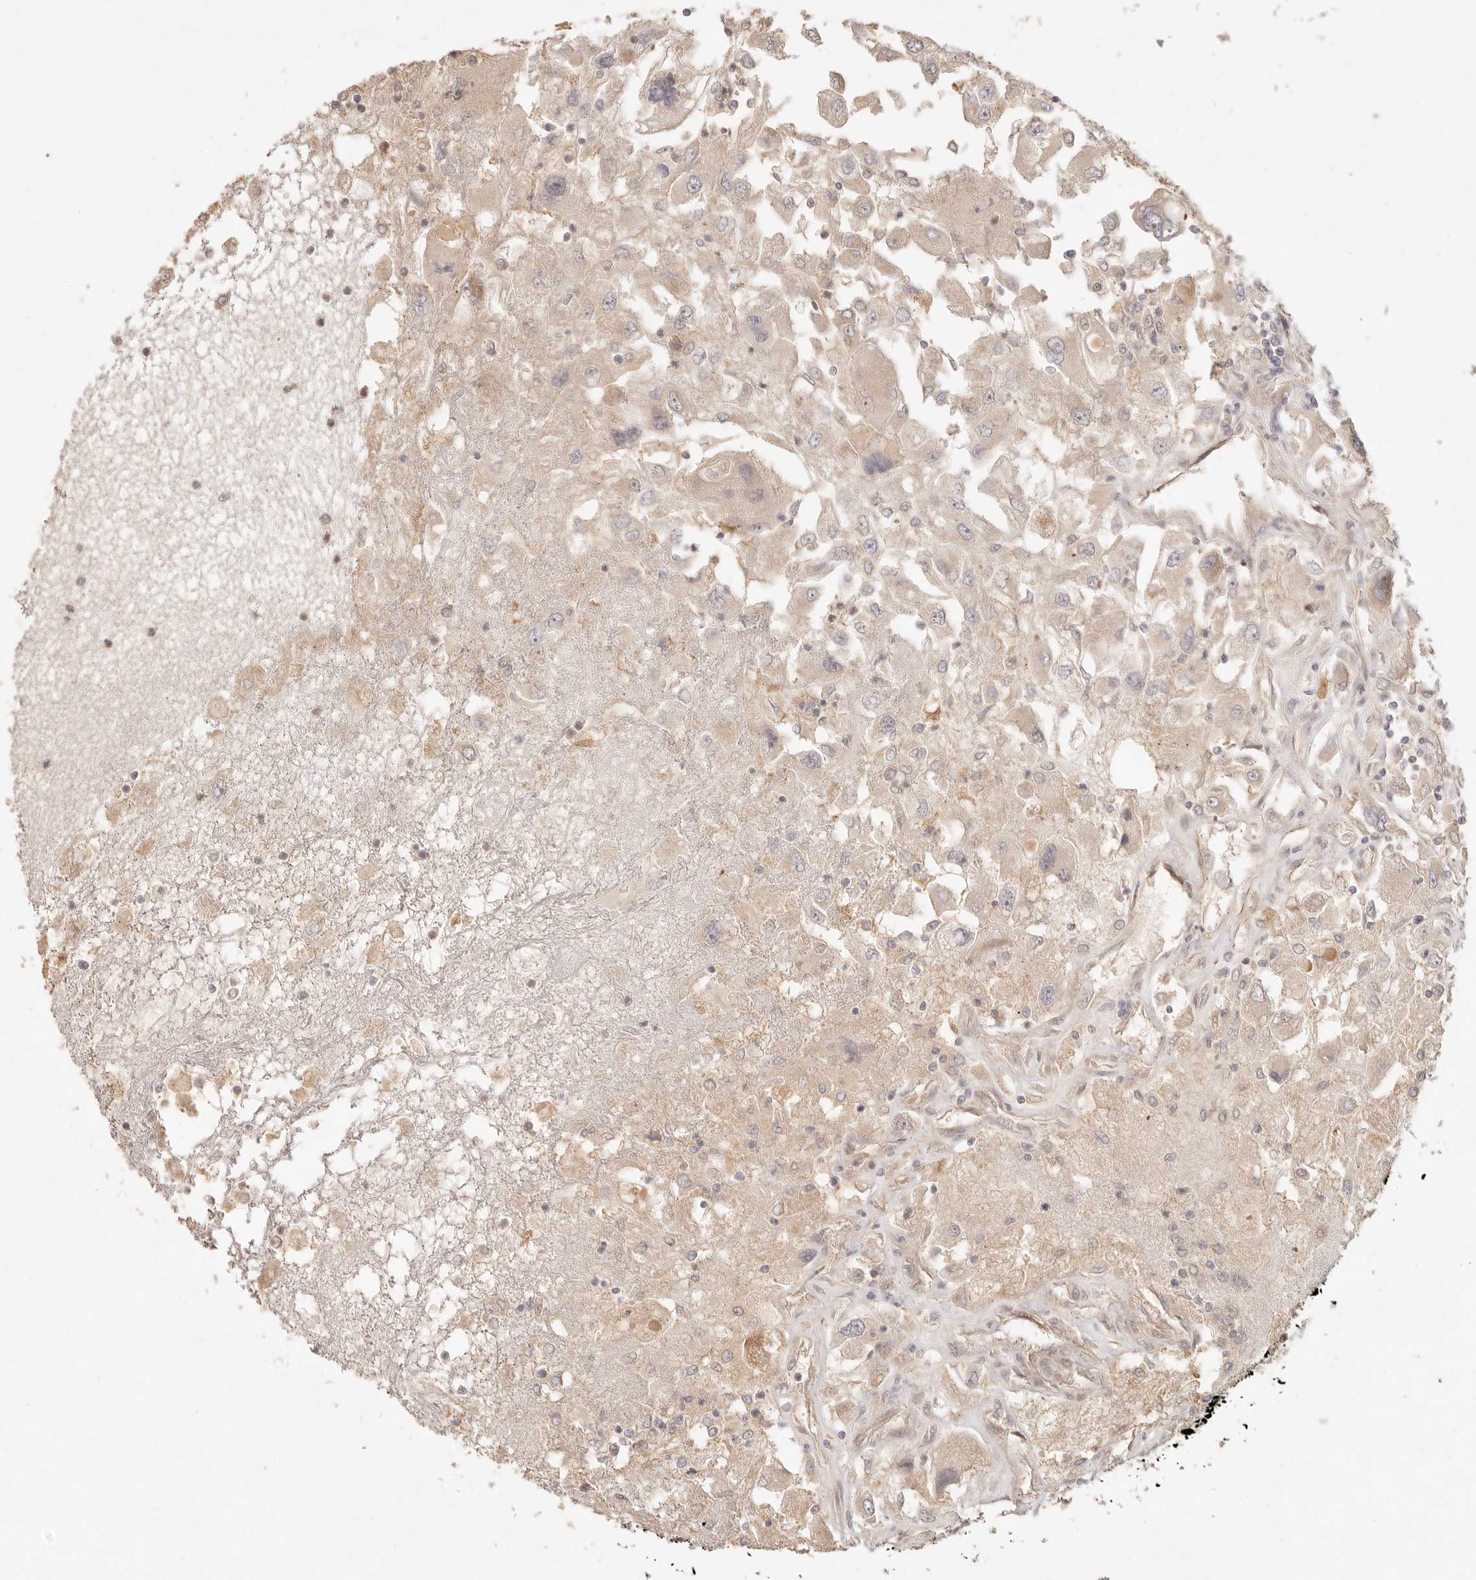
{"staining": {"intensity": "negative", "quantity": "none", "location": "none"}, "tissue": "renal cancer", "cell_type": "Tumor cells", "image_type": "cancer", "snomed": [{"axis": "morphology", "description": "Adenocarcinoma, NOS"}, {"axis": "topography", "description": "Kidney"}], "caption": "This is an immunohistochemistry photomicrograph of renal adenocarcinoma. There is no positivity in tumor cells.", "gene": "PPP1R3B", "patient": {"sex": "female", "age": 52}}